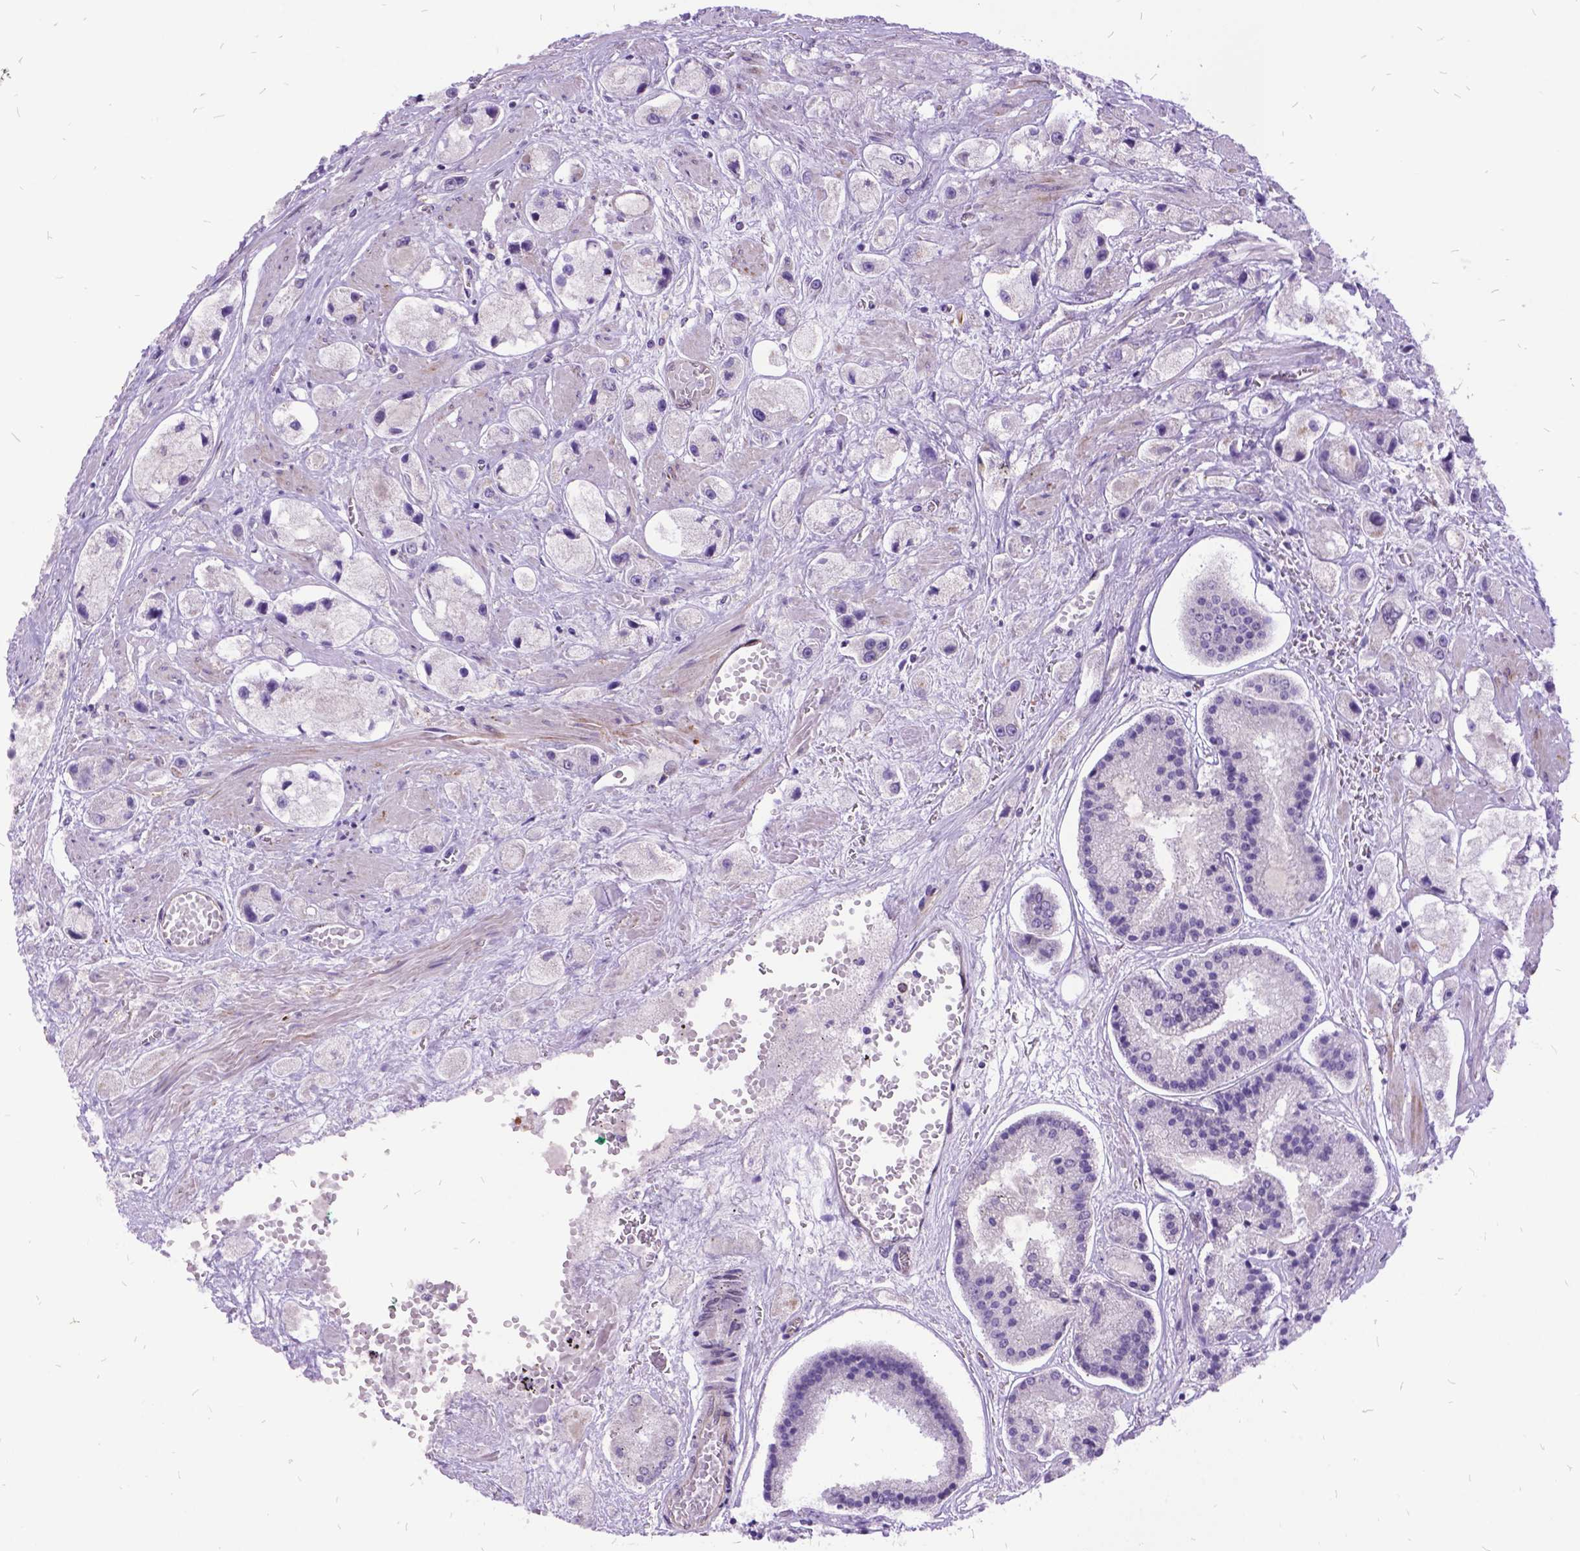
{"staining": {"intensity": "negative", "quantity": "none", "location": "none"}, "tissue": "prostate cancer", "cell_type": "Tumor cells", "image_type": "cancer", "snomed": [{"axis": "morphology", "description": "Adenocarcinoma, High grade"}, {"axis": "topography", "description": "Prostate"}], "caption": "Prostate adenocarcinoma (high-grade) stained for a protein using IHC demonstrates no expression tumor cells.", "gene": "GRB7", "patient": {"sex": "male", "age": 67}}